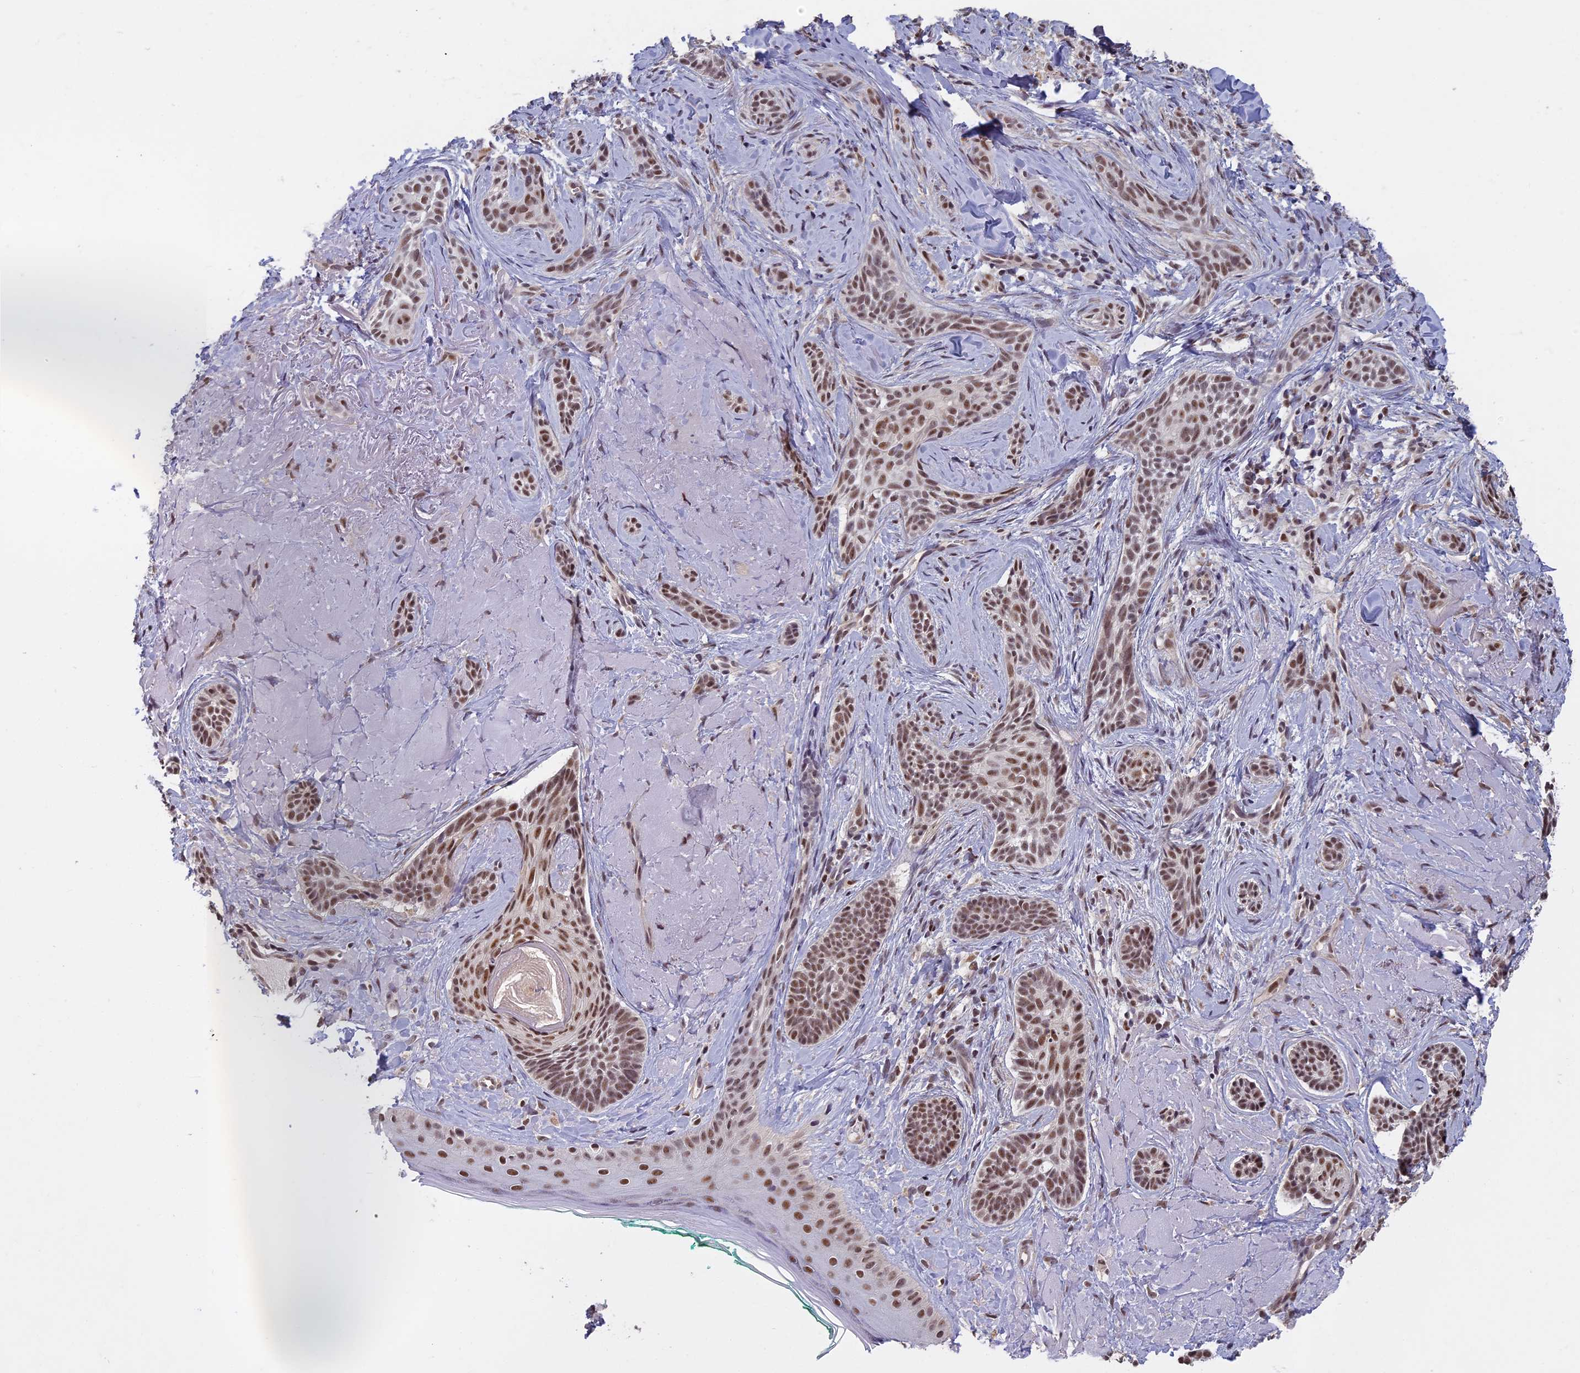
{"staining": {"intensity": "moderate", "quantity": ">75%", "location": "nuclear"}, "tissue": "skin cancer", "cell_type": "Tumor cells", "image_type": "cancer", "snomed": [{"axis": "morphology", "description": "Basal cell carcinoma"}, {"axis": "topography", "description": "Skin"}], "caption": "Immunohistochemistry (DAB) staining of human skin basal cell carcinoma demonstrates moderate nuclear protein positivity in about >75% of tumor cells.", "gene": "MORF4L1", "patient": {"sex": "male", "age": 71}}